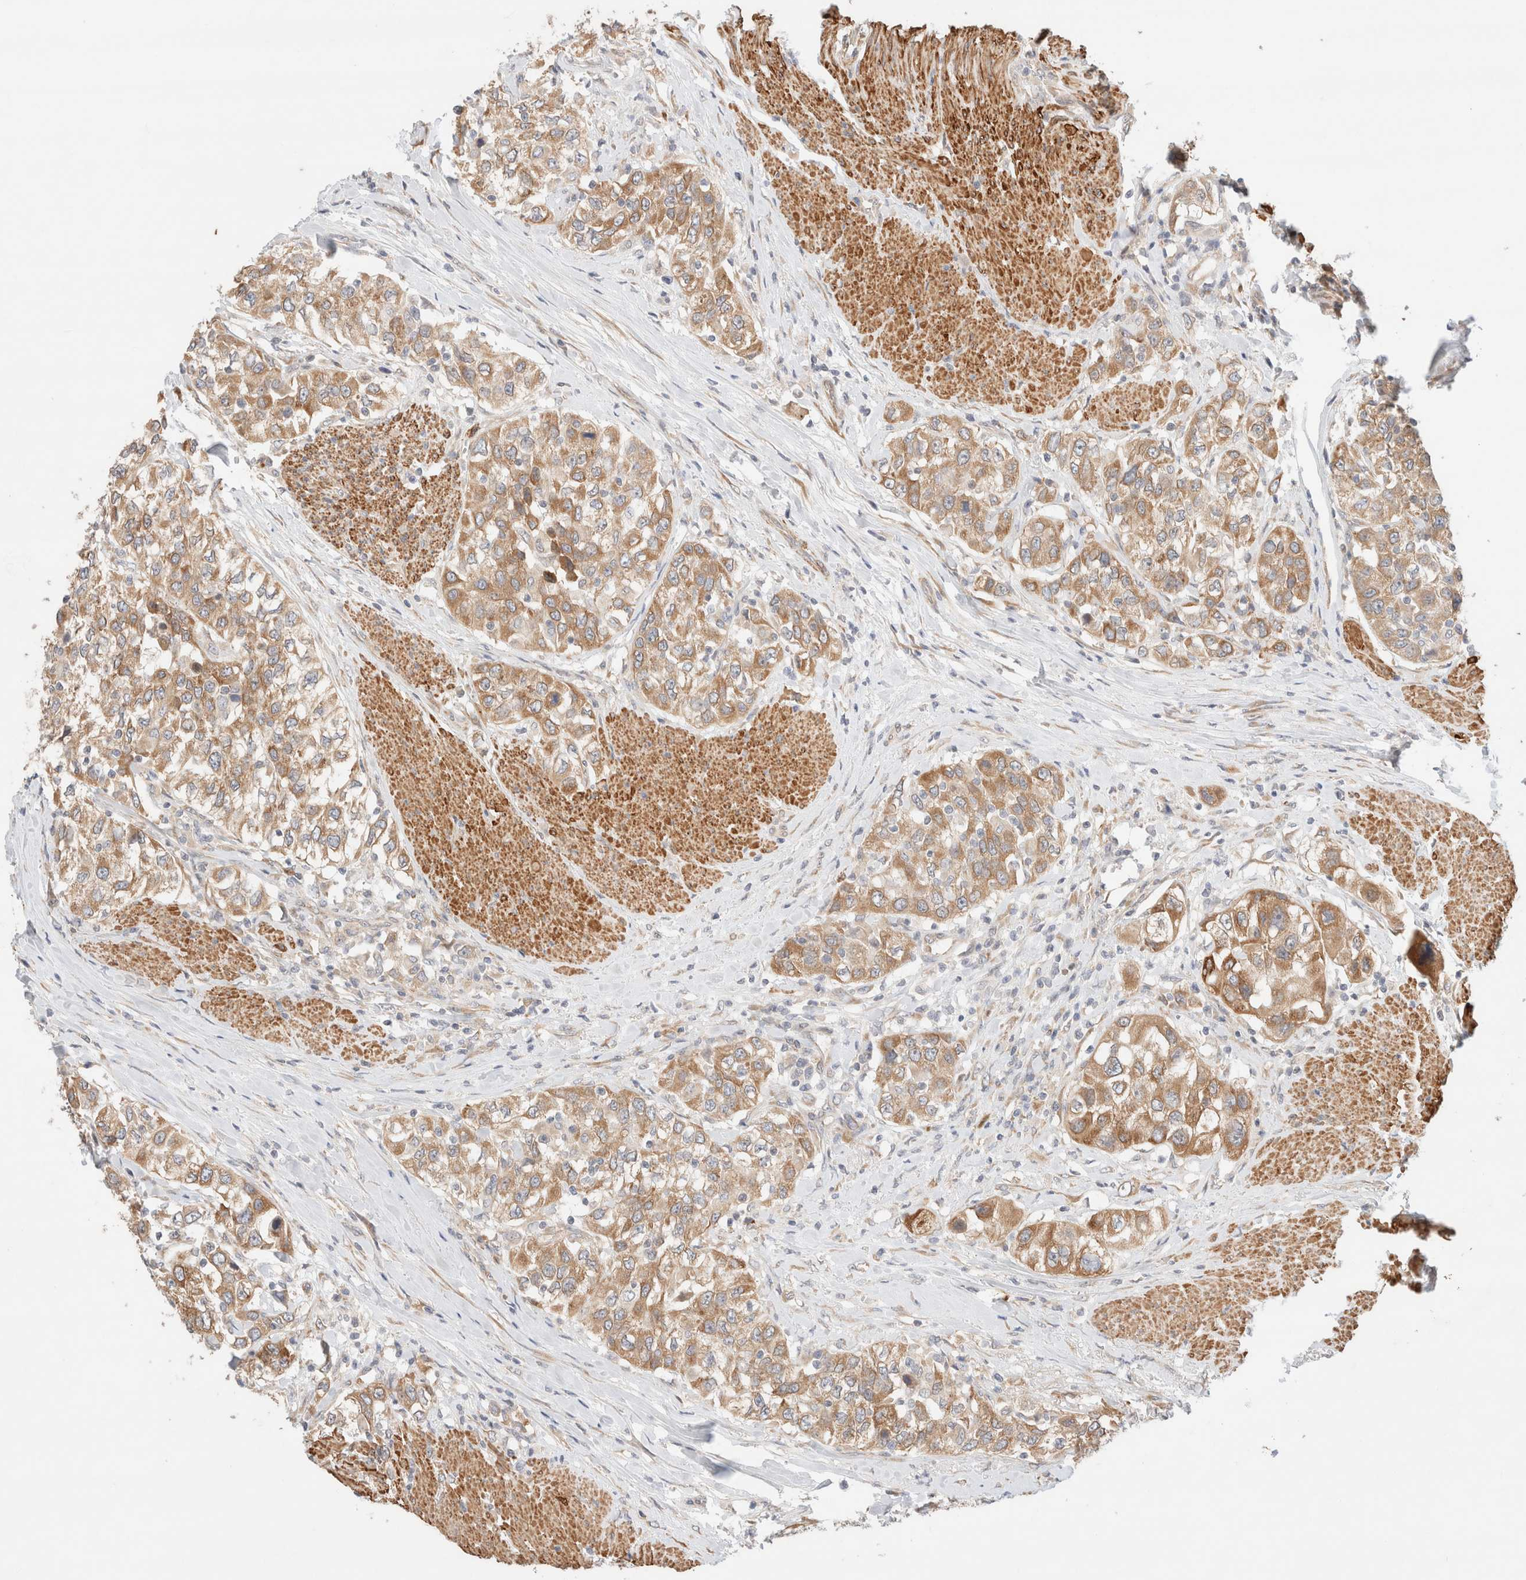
{"staining": {"intensity": "moderate", "quantity": ">75%", "location": "cytoplasmic/membranous"}, "tissue": "urothelial cancer", "cell_type": "Tumor cells", "image_type": "cancer", "snomed": [{"axis": "morphology", "description": "Urothelial carcinoma, High grade"}, {"axis": "topography", "description": "Urinary bladder"}], "caption": "Protein expression analysis of high-grade urothelial carcinoma reveals moderate cytoplasmic/membranous expression in approximately >75% of tumor cells.", "gene": "RRP15", "patient": {"sex": "female", "age": 80}}